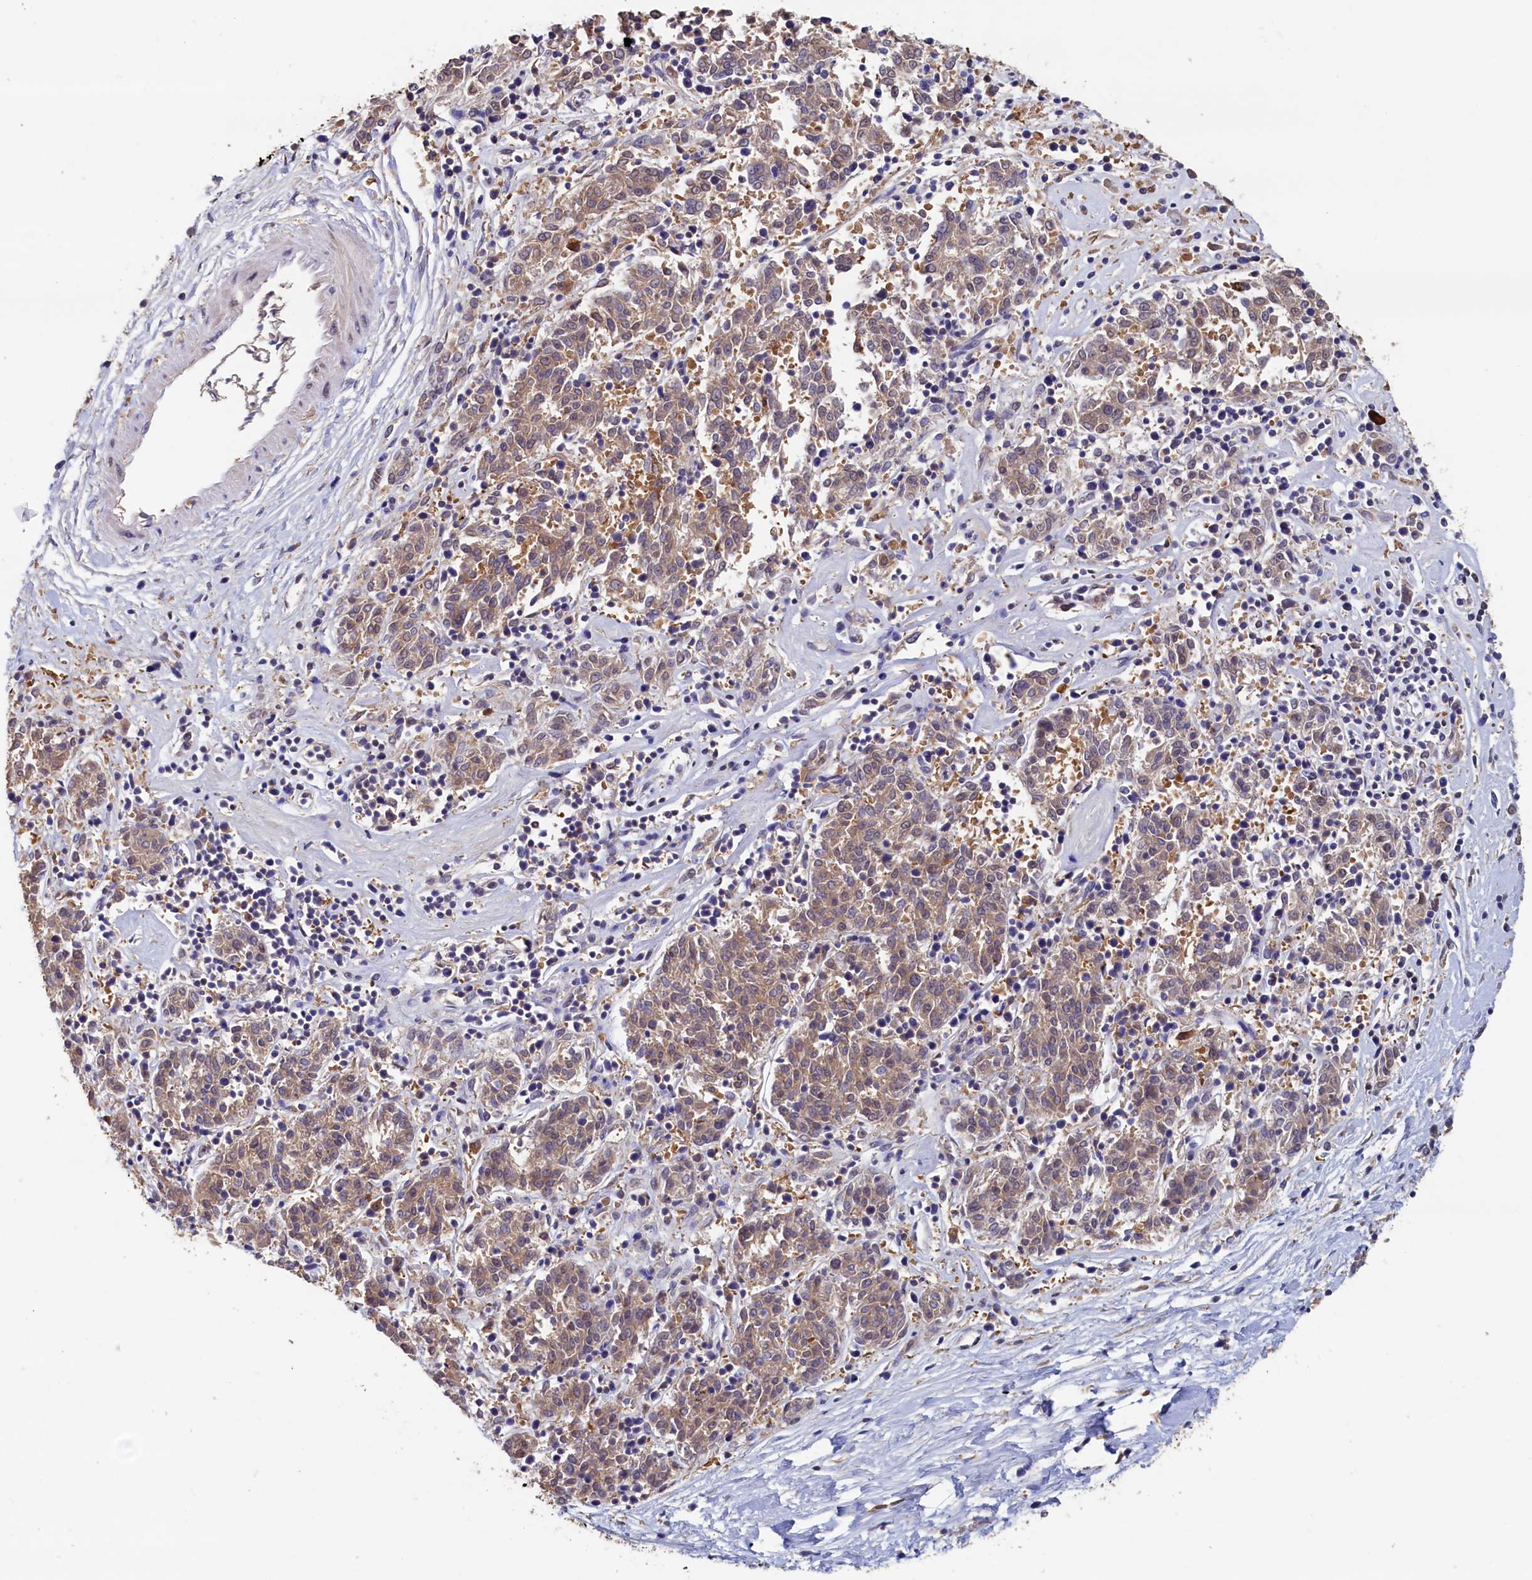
{"staining": {"intensity": "moderate", "quantity": ">75%", "location": "cytoplasmic/membranous,nuclear"}, "tissue": "melanoma", "cell_type": "Tumor cells", "image_type": "cancer", "snomed": [{"axis": "morphology", "description": "Malignant melanoma, NOS"}, {"axis": "topography", "description": "Skin"}], "caption": "Human malignant melanoma stained with a protein marker displays moderate staining in tumor cells.", "gene": "AHCY", "patient": {"sex": "female", "age": 72}}